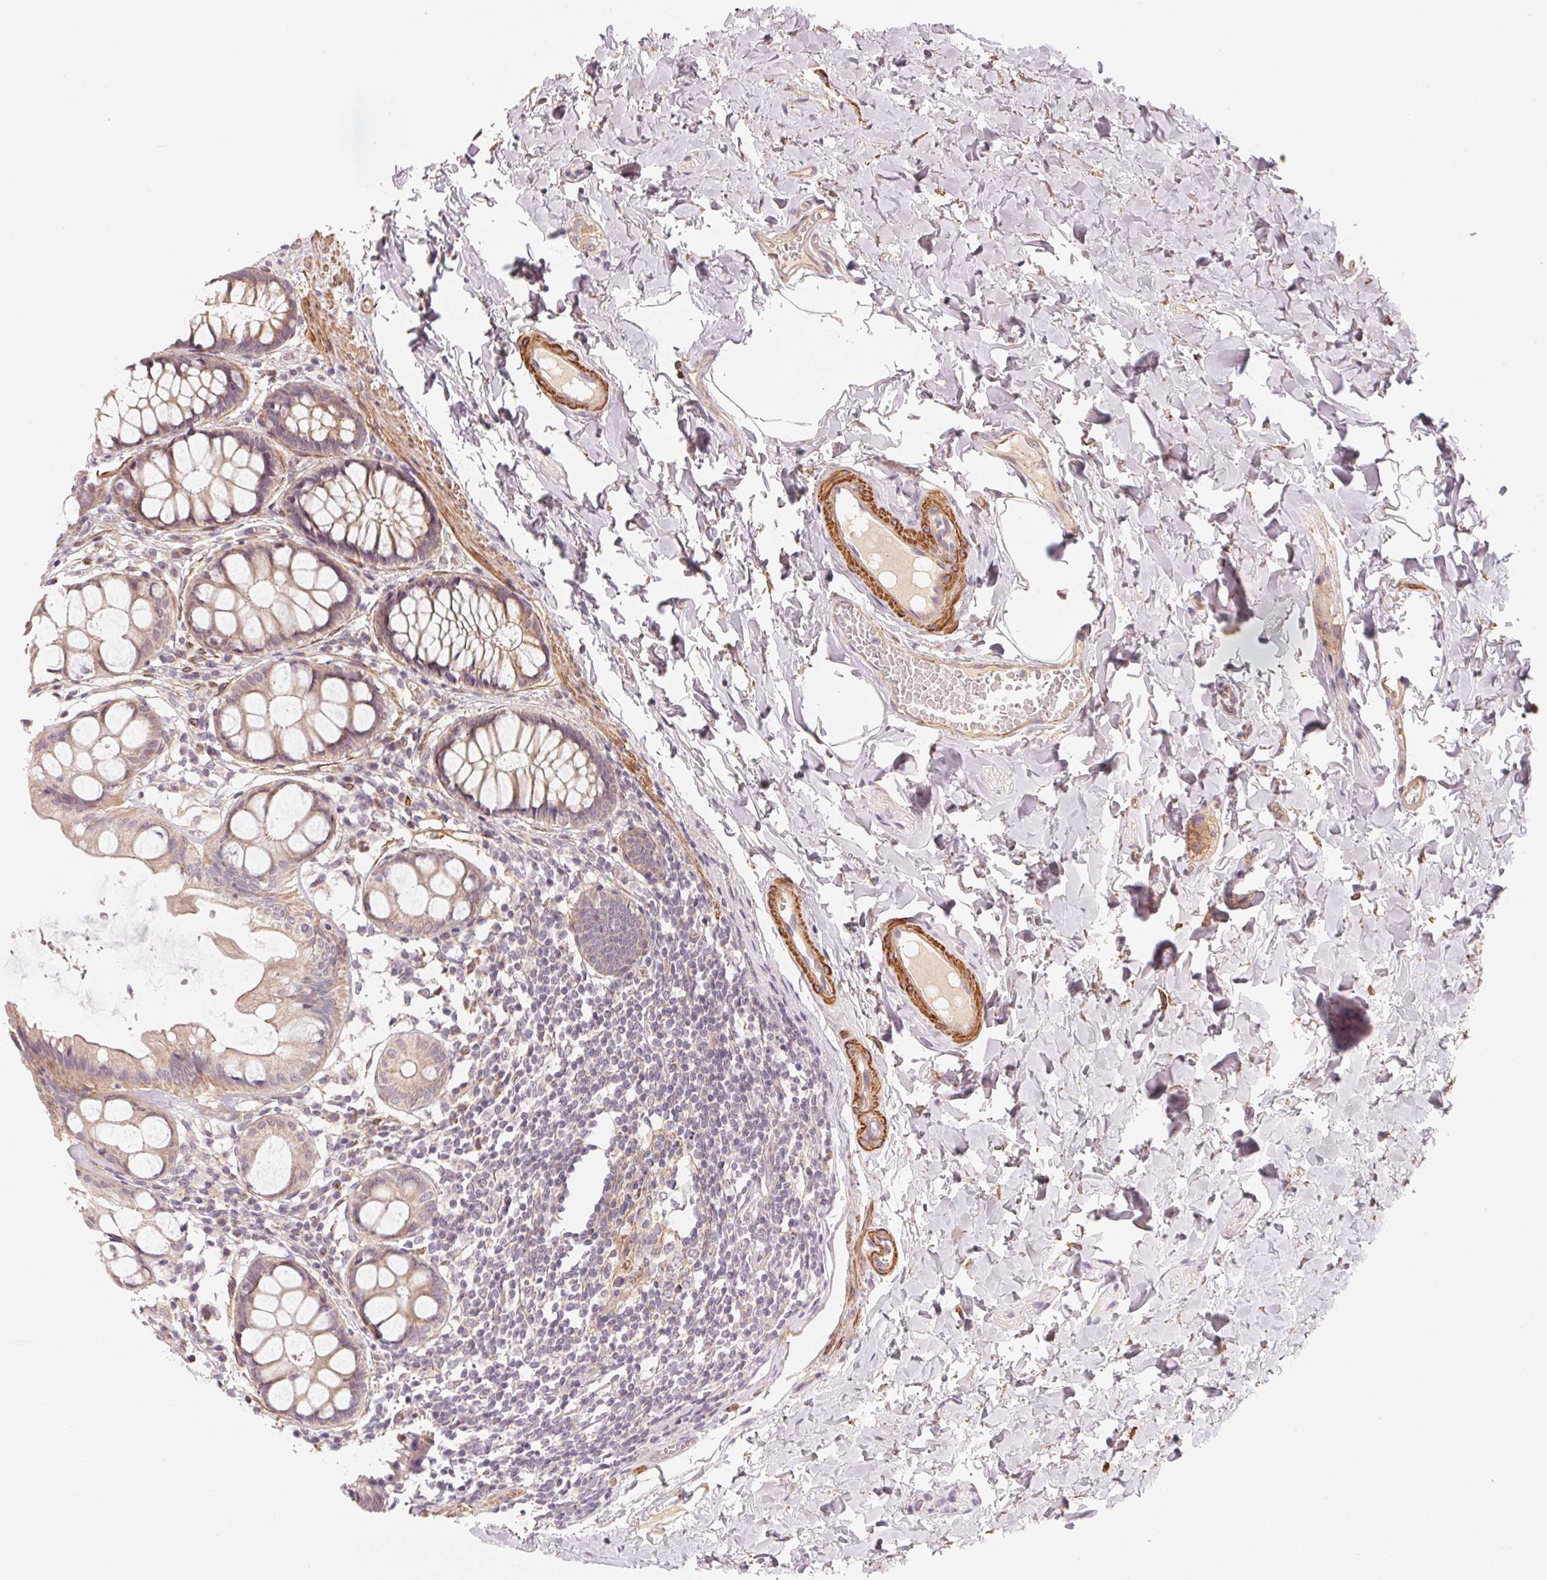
{"staining": {"intensity": "weak", "quantity": ">75%", "location": "cytoplasmic/membranous"}, "tissue": "colon", "cell_type": "Endothelial cells", "image_type": "normal", "snomed": [{"axis": "morphology", "description": "Normal tissue, NOS"}, {"axis": "topography", "description": "Colon"}], "caption": "IHC photomicrograph of normal human colon stained for a protein (brown), which exhibits low levels of weak cytoplasmic/membranous expression in approximately >75% of endothelial cells.", "gene": "CCDC112", "patient": {"sex": "male", "age": 47}}